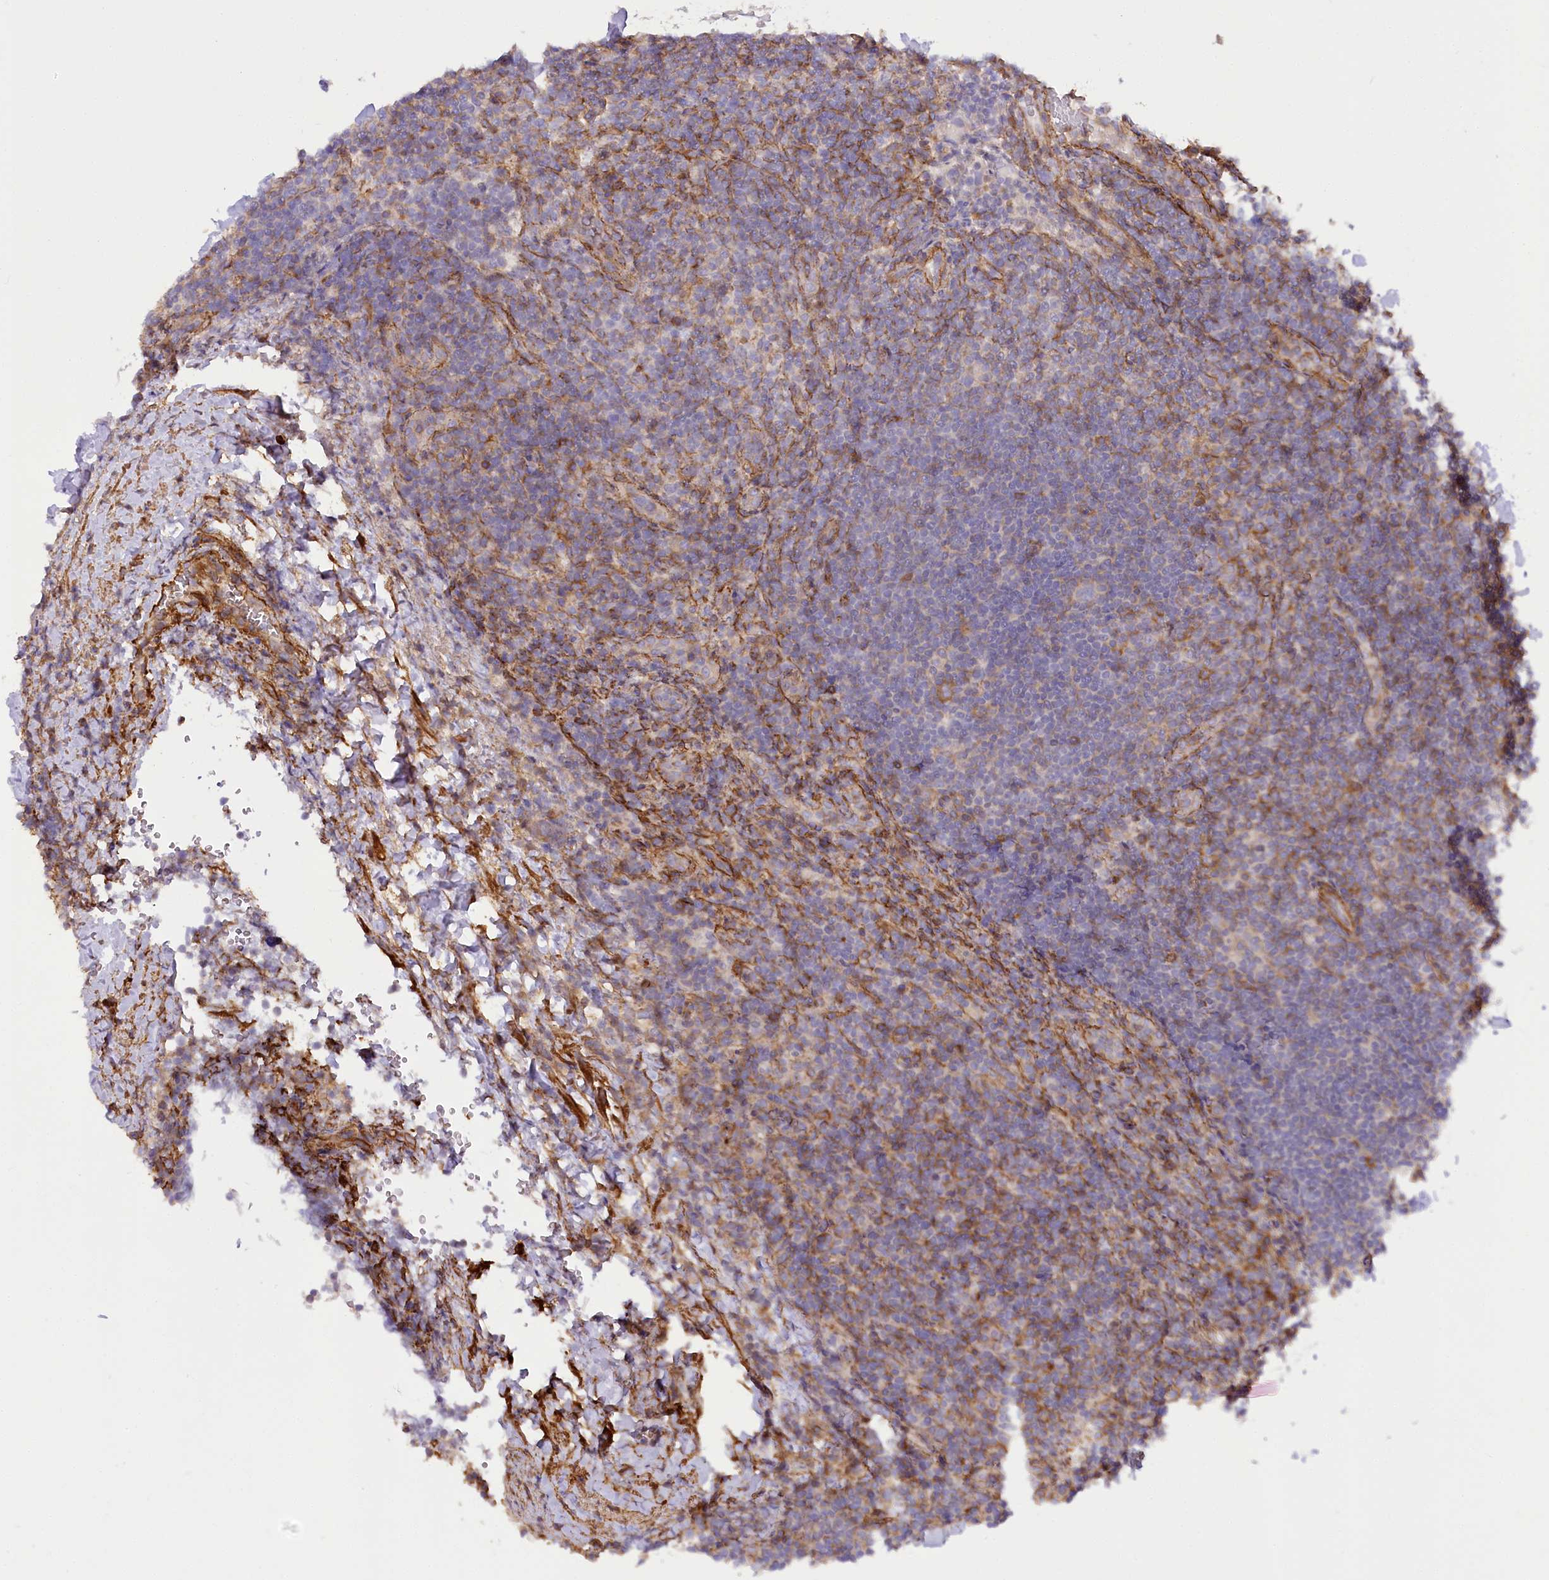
{"staining": {"intensity": "negative", "quantity": "none", "location": "none"}, "tissue": "lymphoma", "cell_type": "Tumor cells", "image_type": "cancer", "snomed": [{"axis": "morphology", "description": "Hodgkin's disease, NOS"}, {"axis": "topography", "description": "Lymph node"}], "caption": "Immunohistochemistry (IHC) of human lymphoma exhibits no positivity in tumor cells.", "gene": "SYNPO2", "patient": {"sex": "female", "age": 57}}